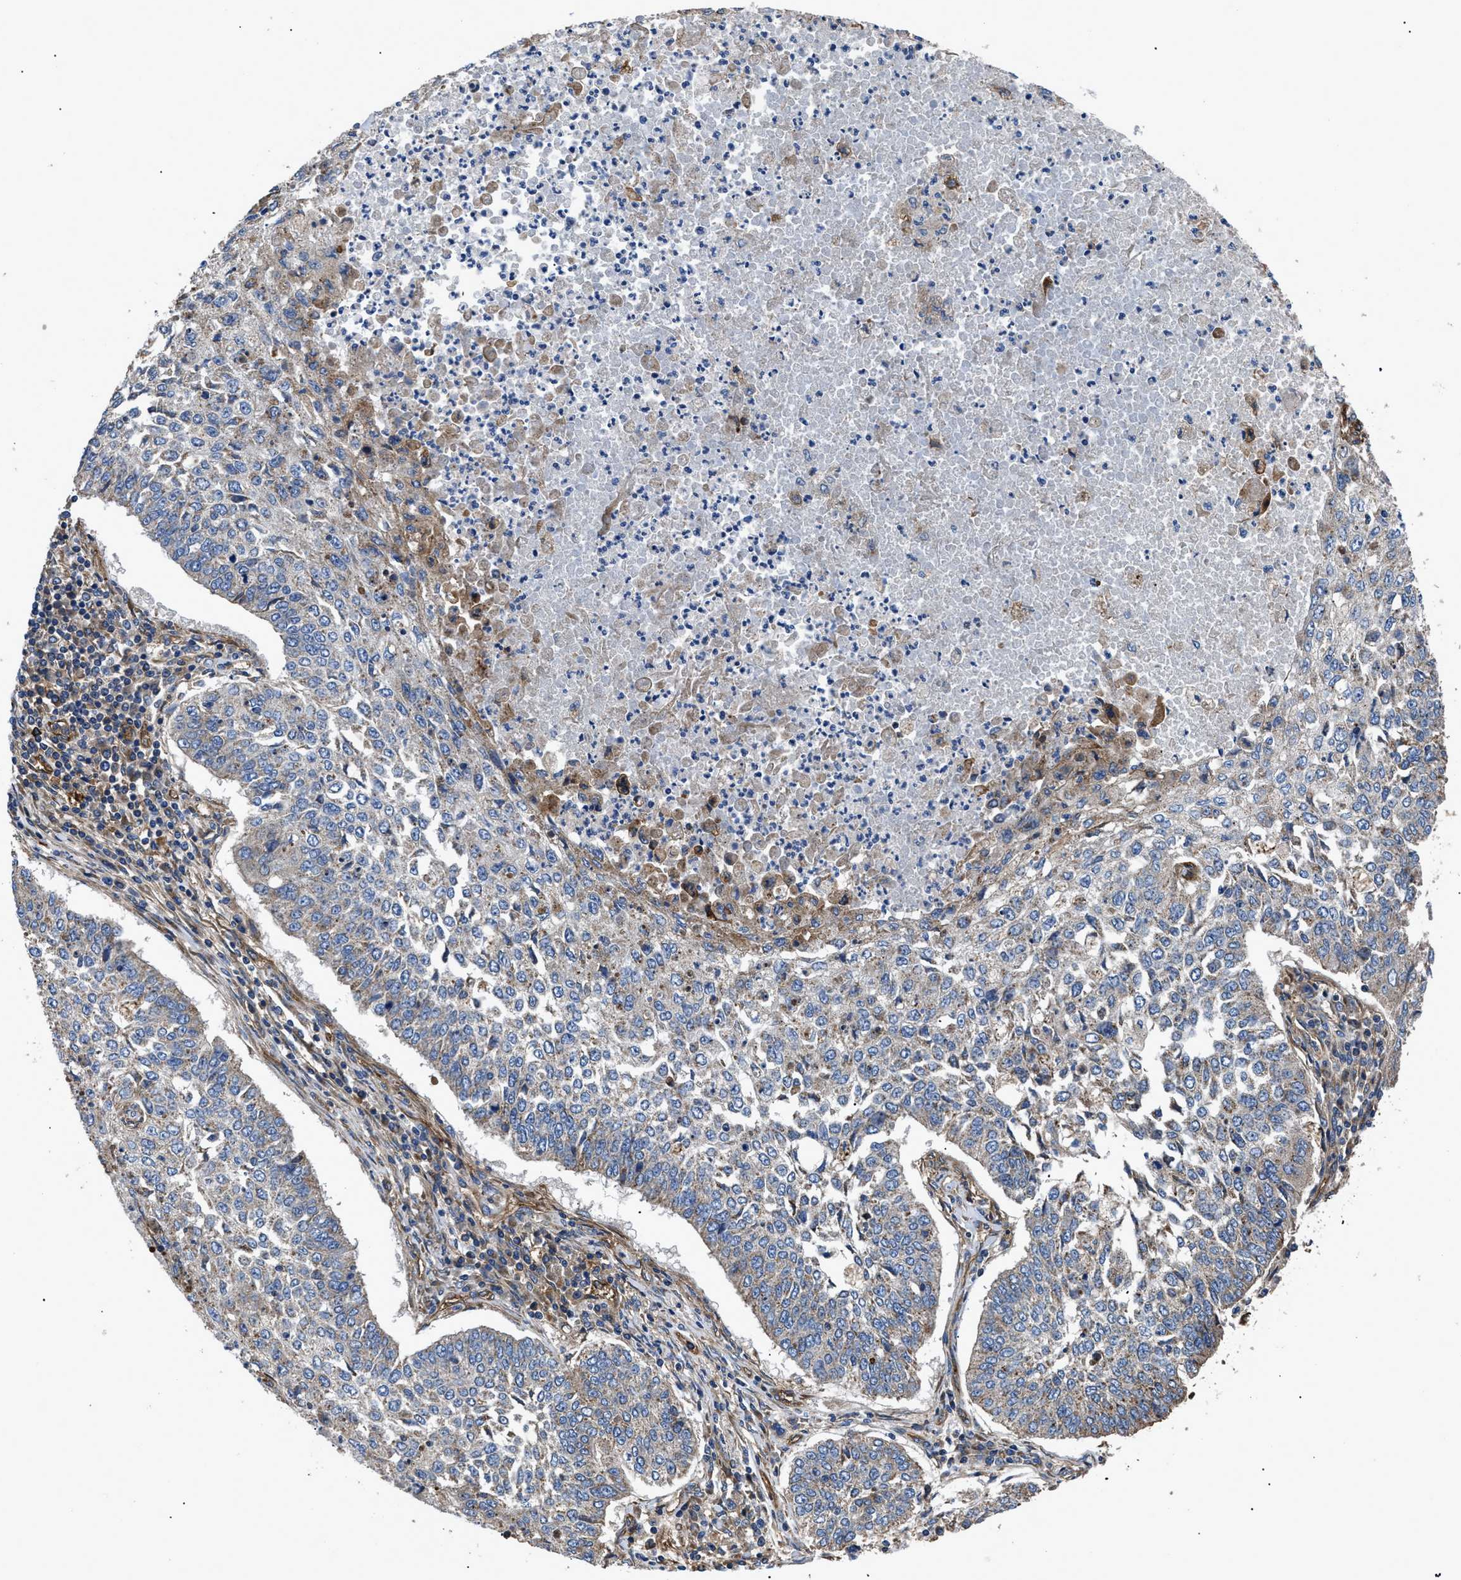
{"staining": {"intensity": "negative", "quantity": "none", "location": "none"}, "tissue": "lung cancer", "cell_type": "Tumor cells", "image_type": "cancer", "snomed": [{"axis": "morphology", "description": "Normal tissue, NOS"}, {"axis": "morphology", "description": "Squamous cell carcinoma, NOS"}, {"axis": "topography", "description": "Cartilage tissue"}, {"axis": "topography", "description": "Bronchus"}, {"axis": "topography", "description": "Lung"}], "caption": "This is an immunohistochemistry (IHC) photomicrograph of lung cancer. There is no staining in tumor cells.", "gene": "NT5E", "patient": {"sex": "female", "age": 49}}